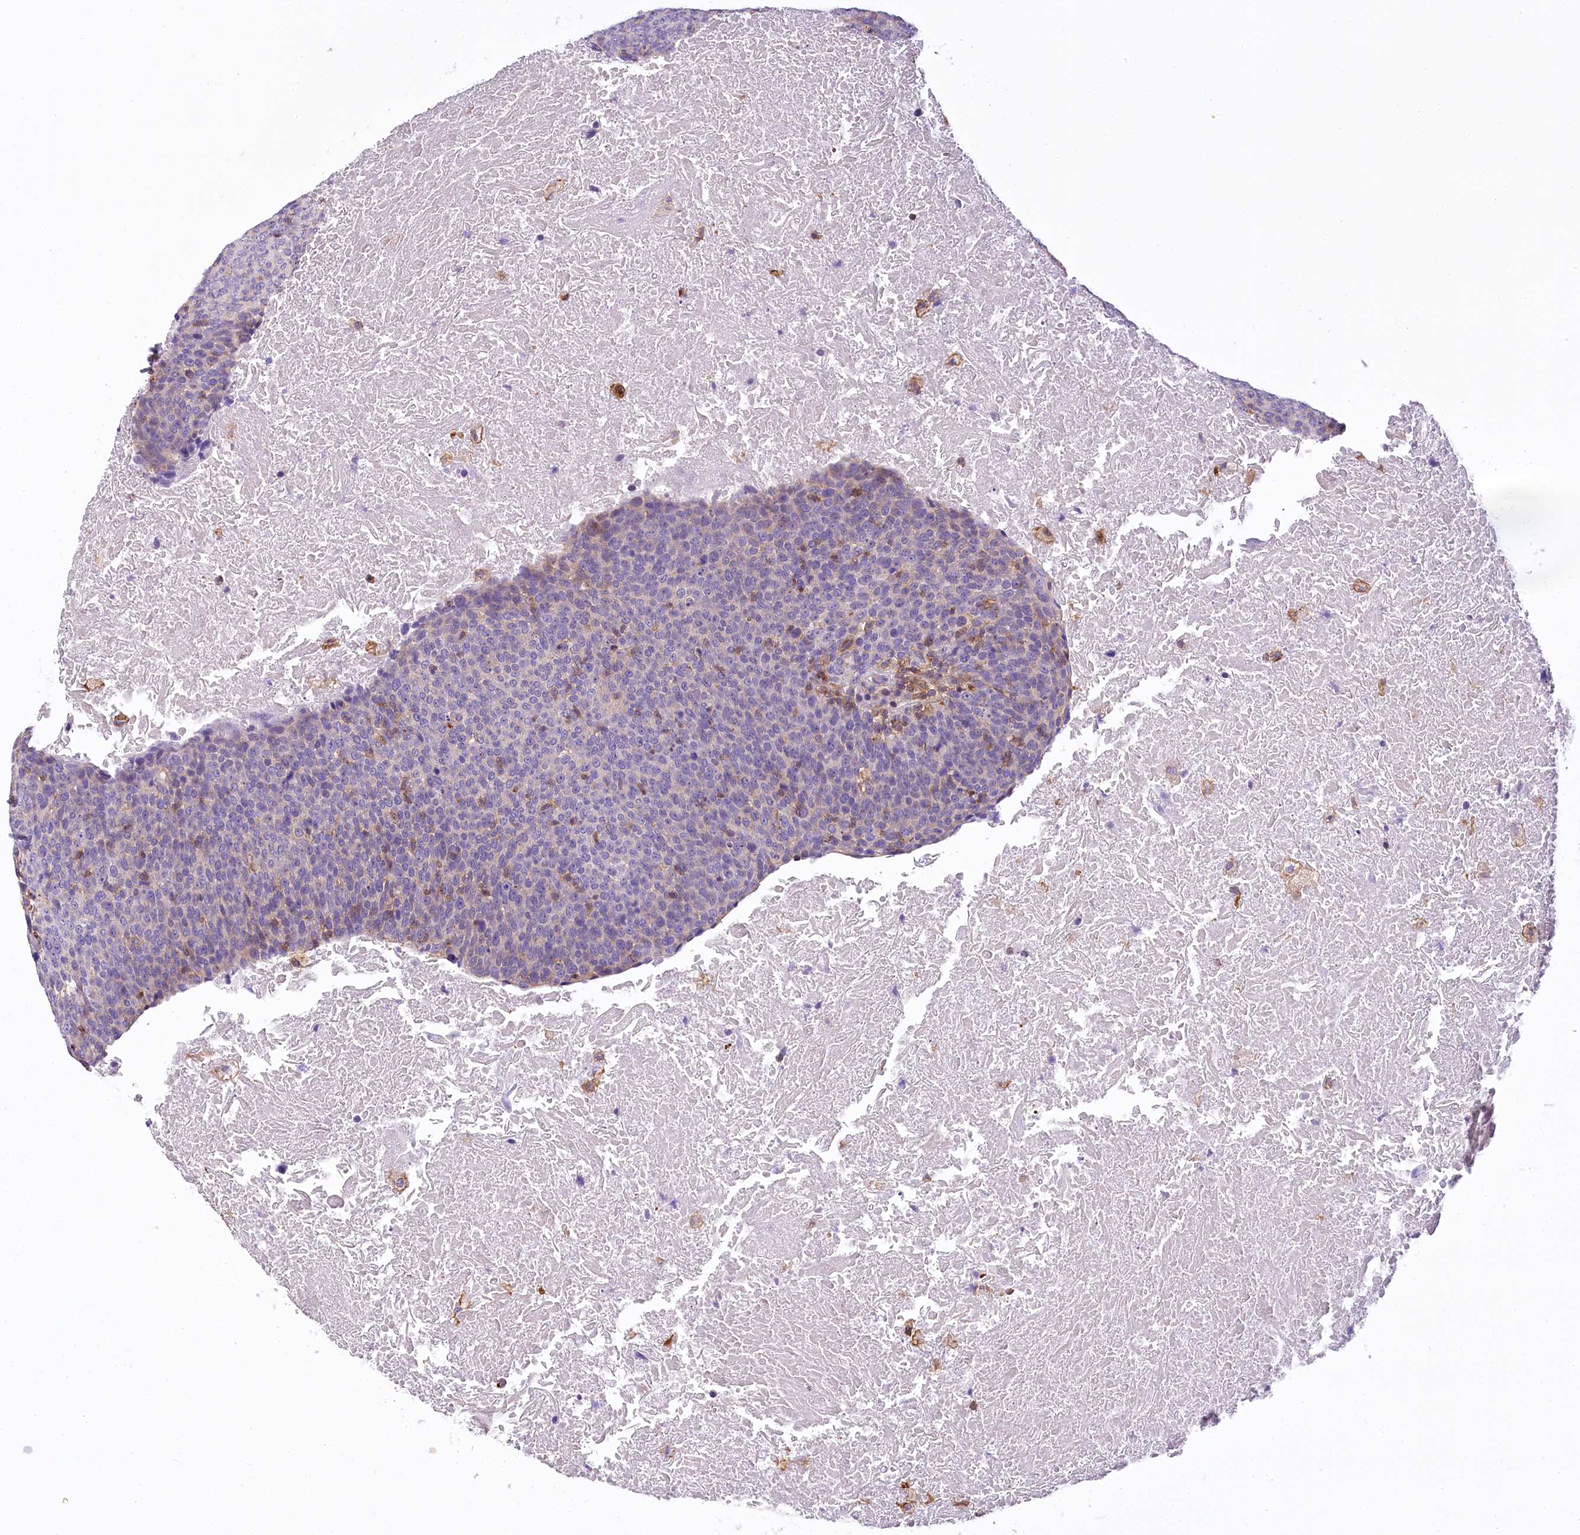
{"staining": {"intensity": "negative", "quantity": "none", "location": "none"}, "tissue": "head and neck cancer", "cell_type": "Tumor cells", "image_type": "cancer", "snomed": [{"axis": "morphology", "description": "Squamous cell carcinoma, NOS"}, {"axis": "morphology", "description": "Squamous cell carcinoma, metastatic, NOS"}, {"axis": "topography", "description": "Lymph node"}, {"axis": "topography", "description": "Head-Neck"}], "caption": "Head and neck metastatic squamous cell carcinoma was stained to show a protein in brown. There is no significant expression in tumor cells.", "gene": "DPP3", "patient": {"sex": "male", "age": 62}}